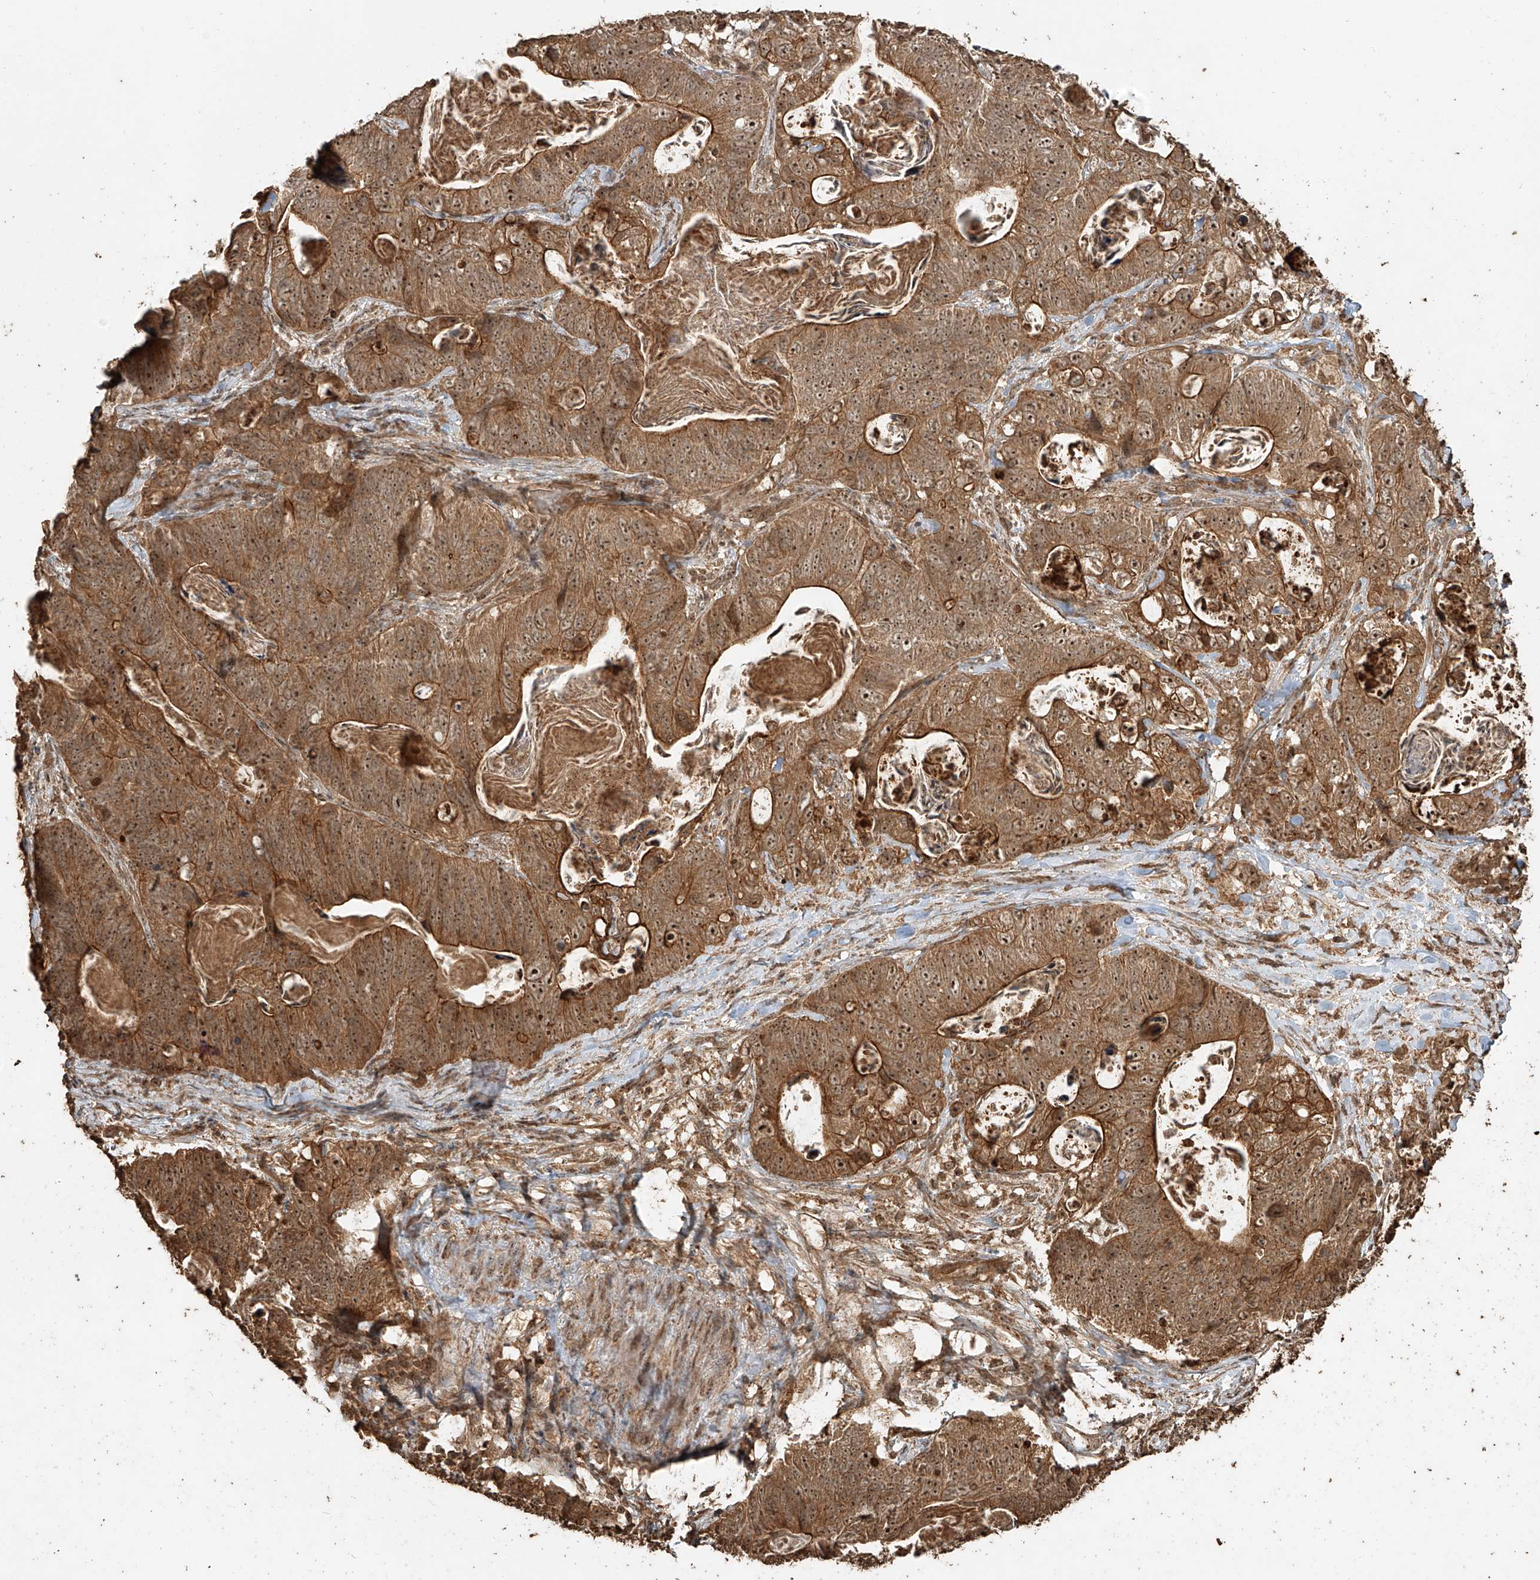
{"staining": {"intensity": "moderate", "quantity": ">75%", "location": "cytoplasmic/membranous,nuclear"}, "tissue": "stomach cancer", "cell_type": "Tumor cells", "image_type": "cancer", "snomed": [{"axis": "morphology", "description": "Normal tissue, NOS"}, {"axis": "morphology", "description": "Adenocarcinoma, NOS"}, {"axis": "topography", "description": "Stomach"}], "caption": "Human stomach cancer (adenocarcinoma) stained with a brown dye reveals moderate cytoplasmic/membranous and nuclear positive expression in approximately >75% of tumor cells.", "gene": "ZNF660", "patient": {"sex": "female", "age": 89}}